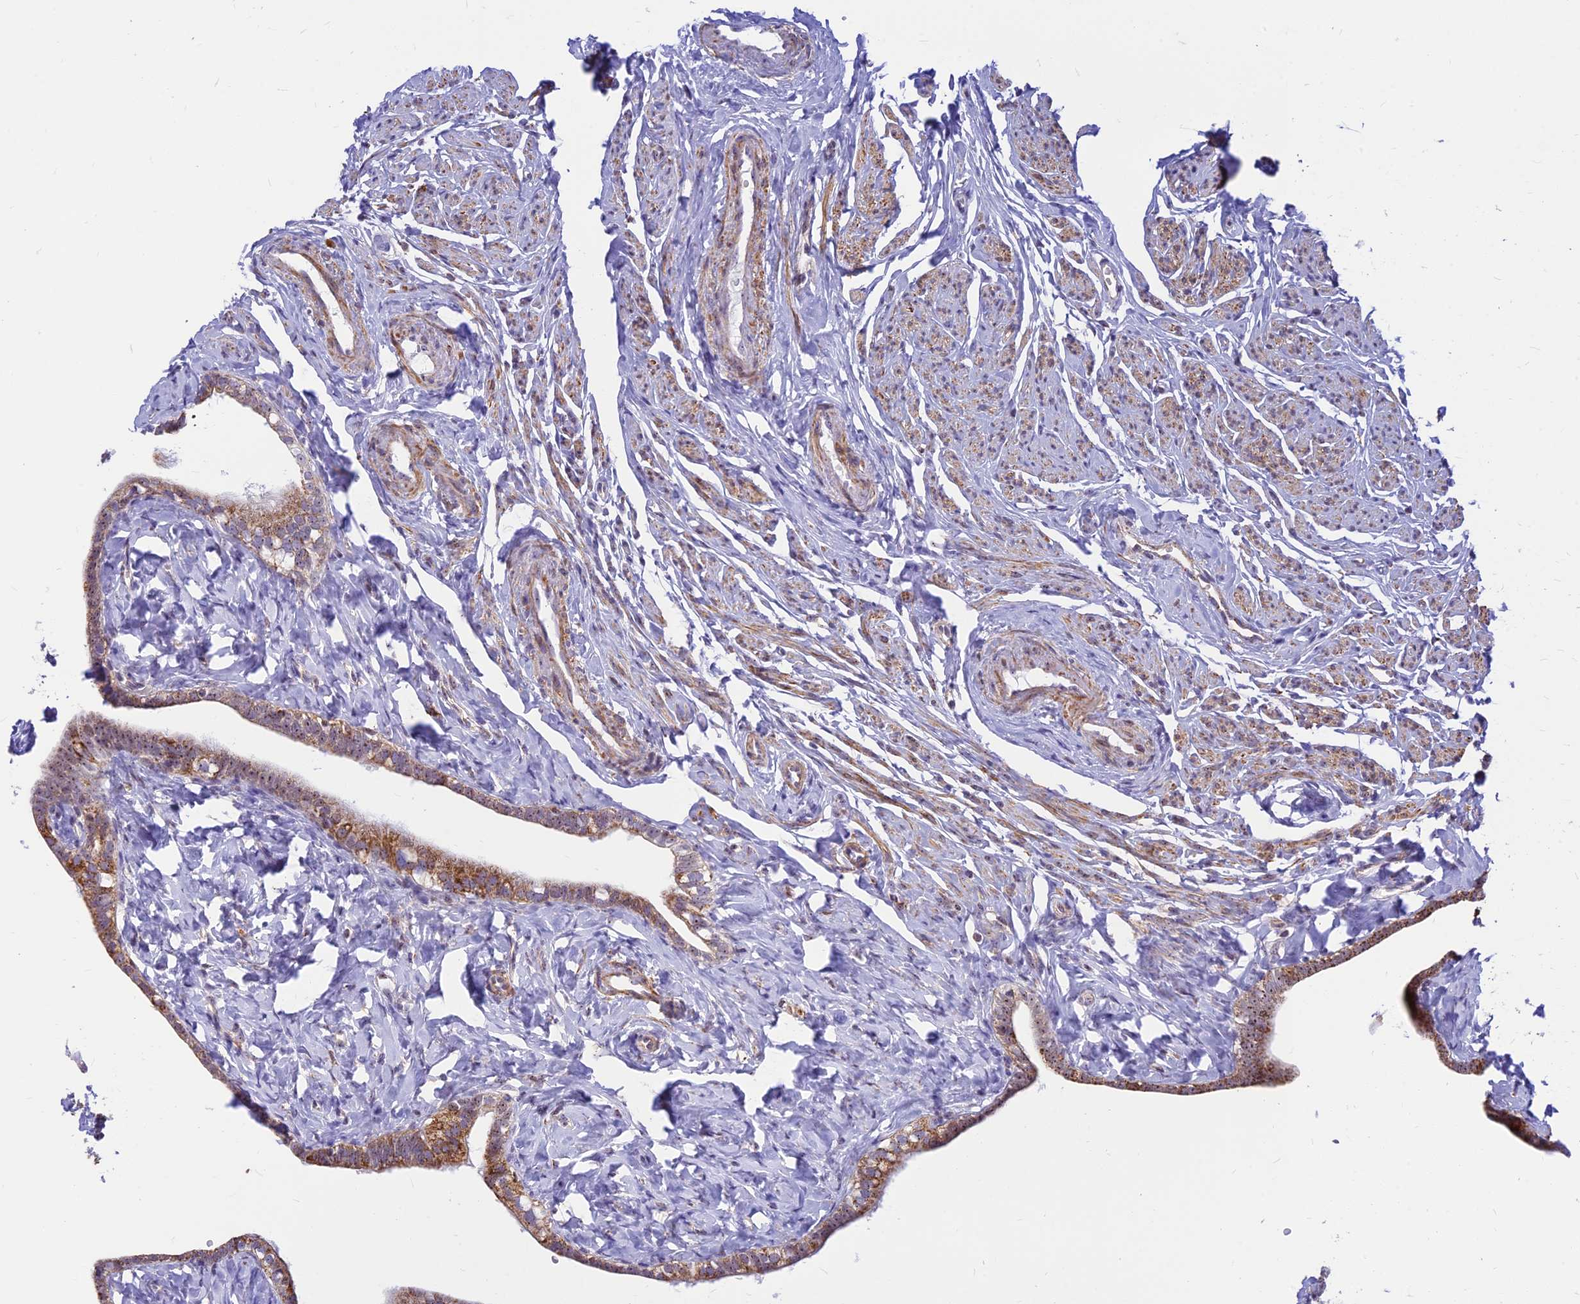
{"staining": {"intensity": "moderate", "quantity": ">75%", "location": "cytoplasmic/membranous,nuclear"}, "tissue": "fallopian tube", "cell_type": "Glandular cells", "image_type": "normal", "snomed": [{"axis": "morphology", "description": "Normal tissue, NOS"}, {"axis": "topography", "description": "Fallopian tube"}], "caption": "Moderate cytoplasmic/membranous,nuclear protein positivity is present in about >75% of glandular cells in fallopian tube. (IHC, brightfield microscopy, high magnification).", "gene": "POLR1G", "patient": {"sex": "female", "age": 66}}